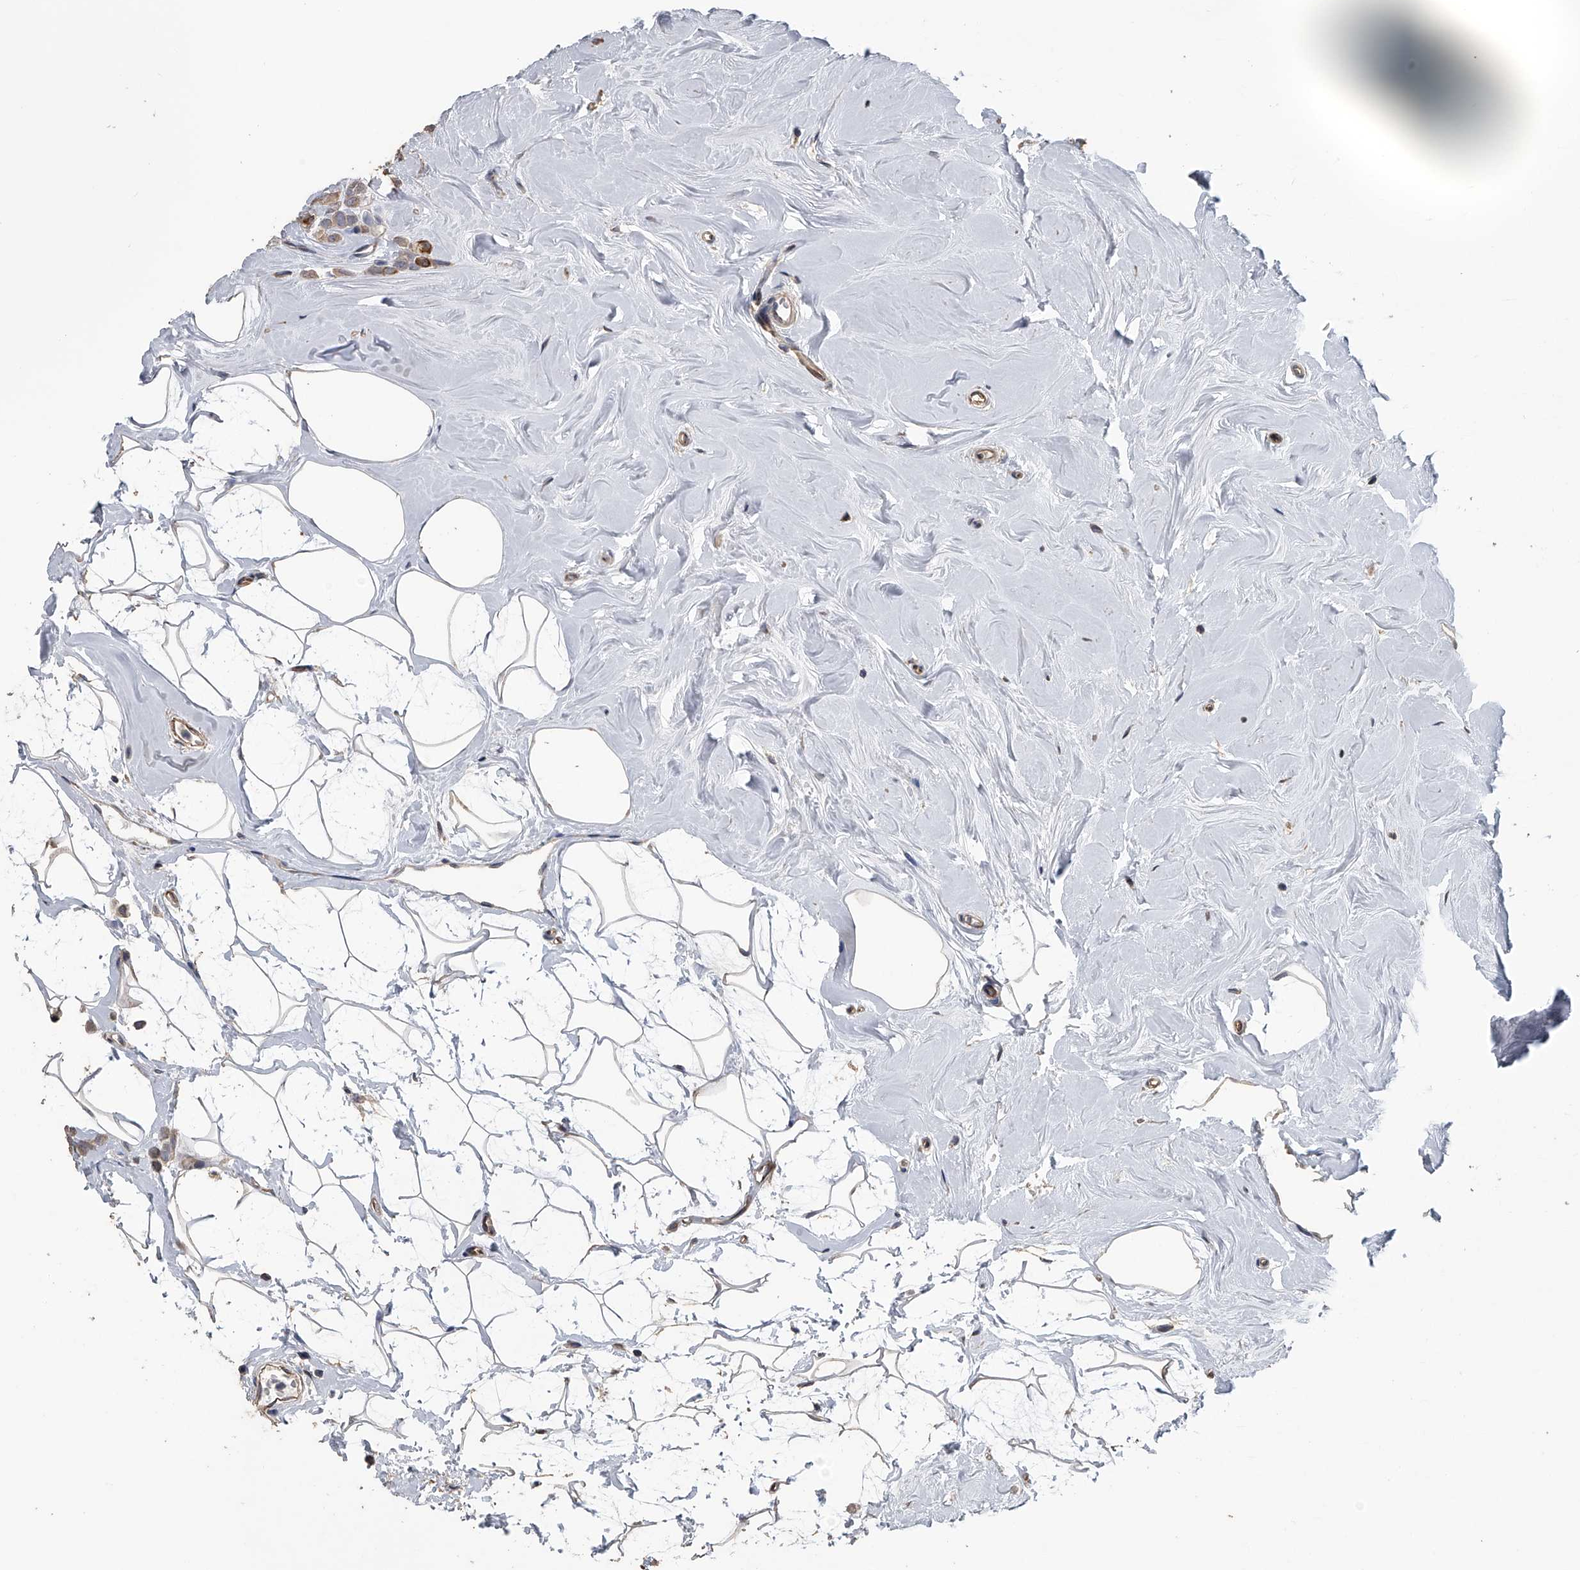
{"staining": {"intensity": "moderate", "quantity": ">75%", "location": "cytoplasmic/membranous"}, "tissue": "breast cancer", "cell_type": "Tumor cells", "image_type": "cancer", "snomed": [{"axis": "morphology", "description": "Lobular carcinoma"}, {"axis": "topography", "description": "Breast"}], "caption": "A high-resolution micrograph shows IHC staining of breast lobular carcinoma, which displays moderate cytoplasmic/membranous staining in about >75% of tumor cells. The protein is stained brown, and the nuclei are stained in blue (DAB IHC with brightfield microscopy, high magnification).", "gene": "PCLO", "patient": {"sex": "female", "age": 47}}